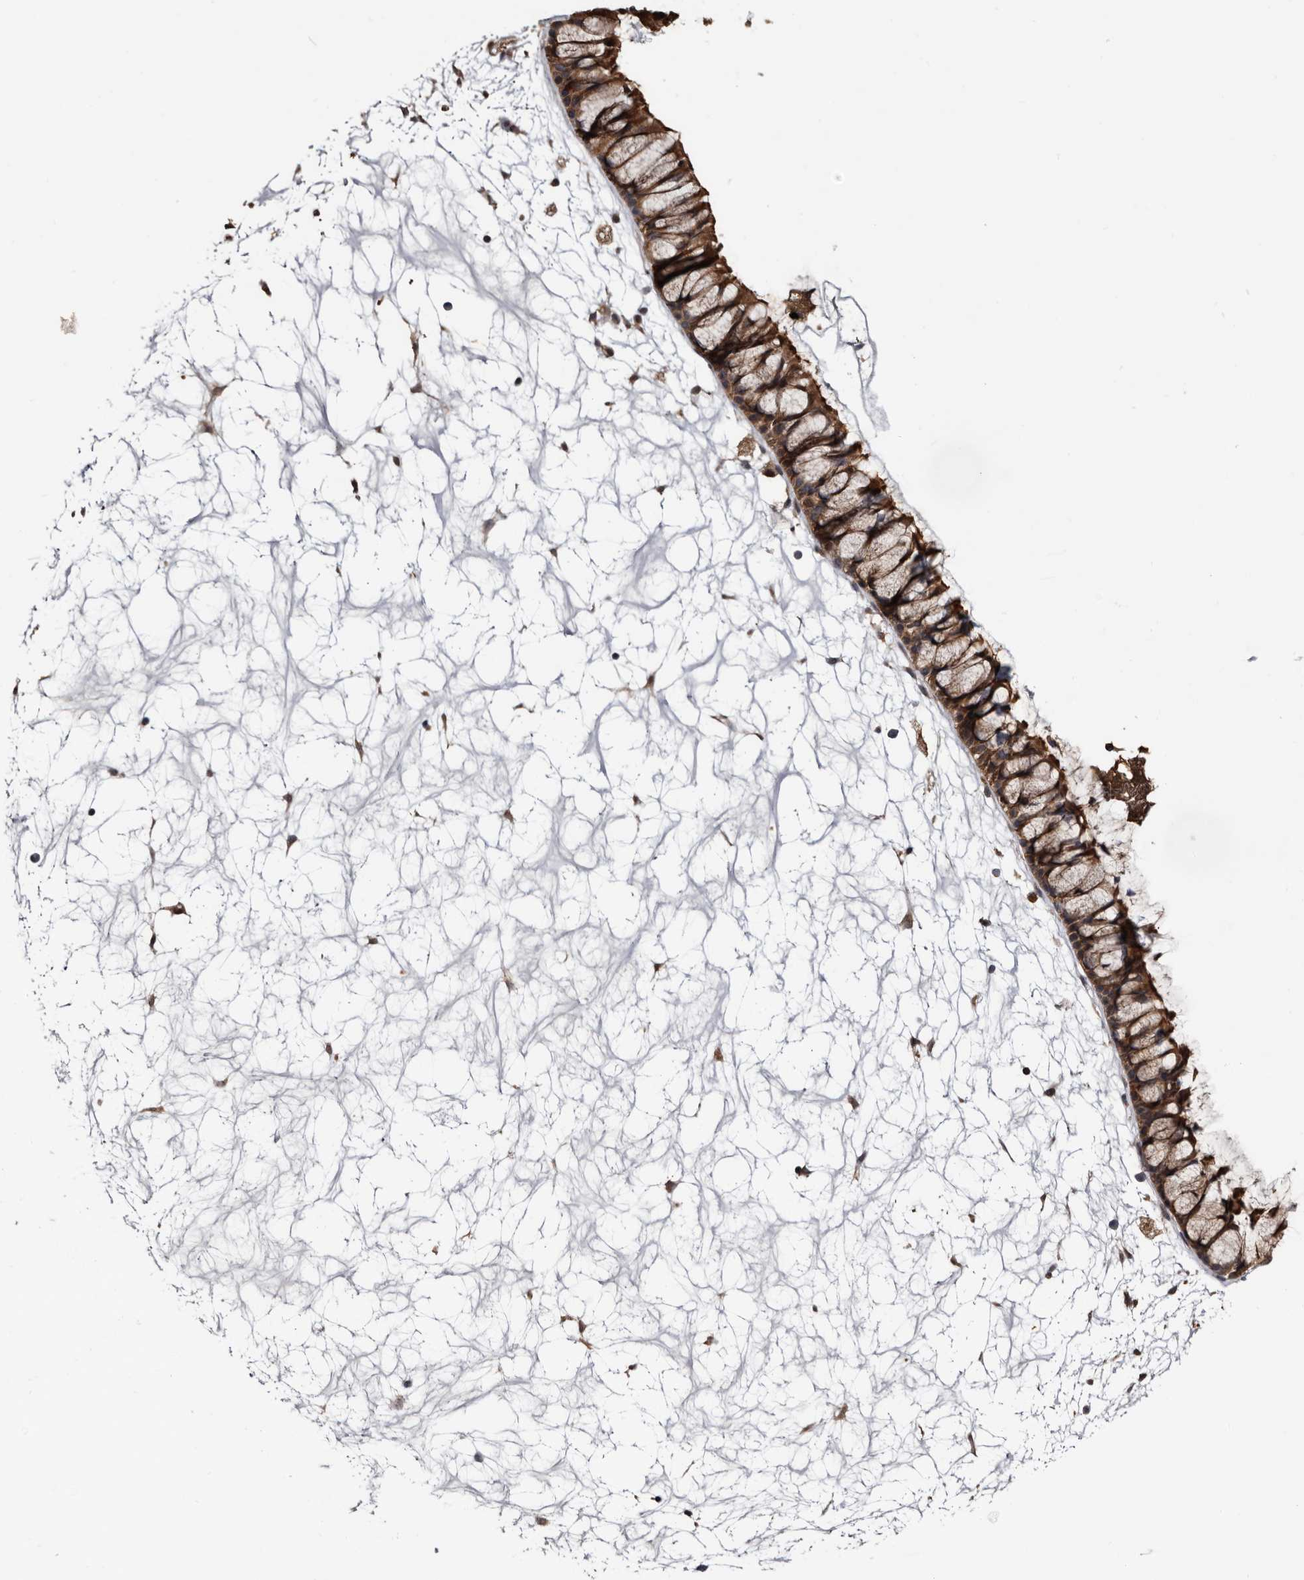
{"staining": {"intensity": "strong", "quantity": ">75%", "location": "cytoplasmic/membranous"}, "tissue": "nasopharynx", "cell_type": "Respiratory epithelial cells", "image_type": "normal", "snomed": [{"axis": "morphology", "description": "Normal tissue, NOS"}, {"axis": "topography", "description": "Nasopharynx"}], "caption": "Immunohistochemical staining of normal nasopharynx exhibits high levels of strong cytoplasmic/membranous positivity in approximately >75% of respiratory epithelial cells.", "gene": "TTI2", "patient": {"sex": "male", "age": 64}}